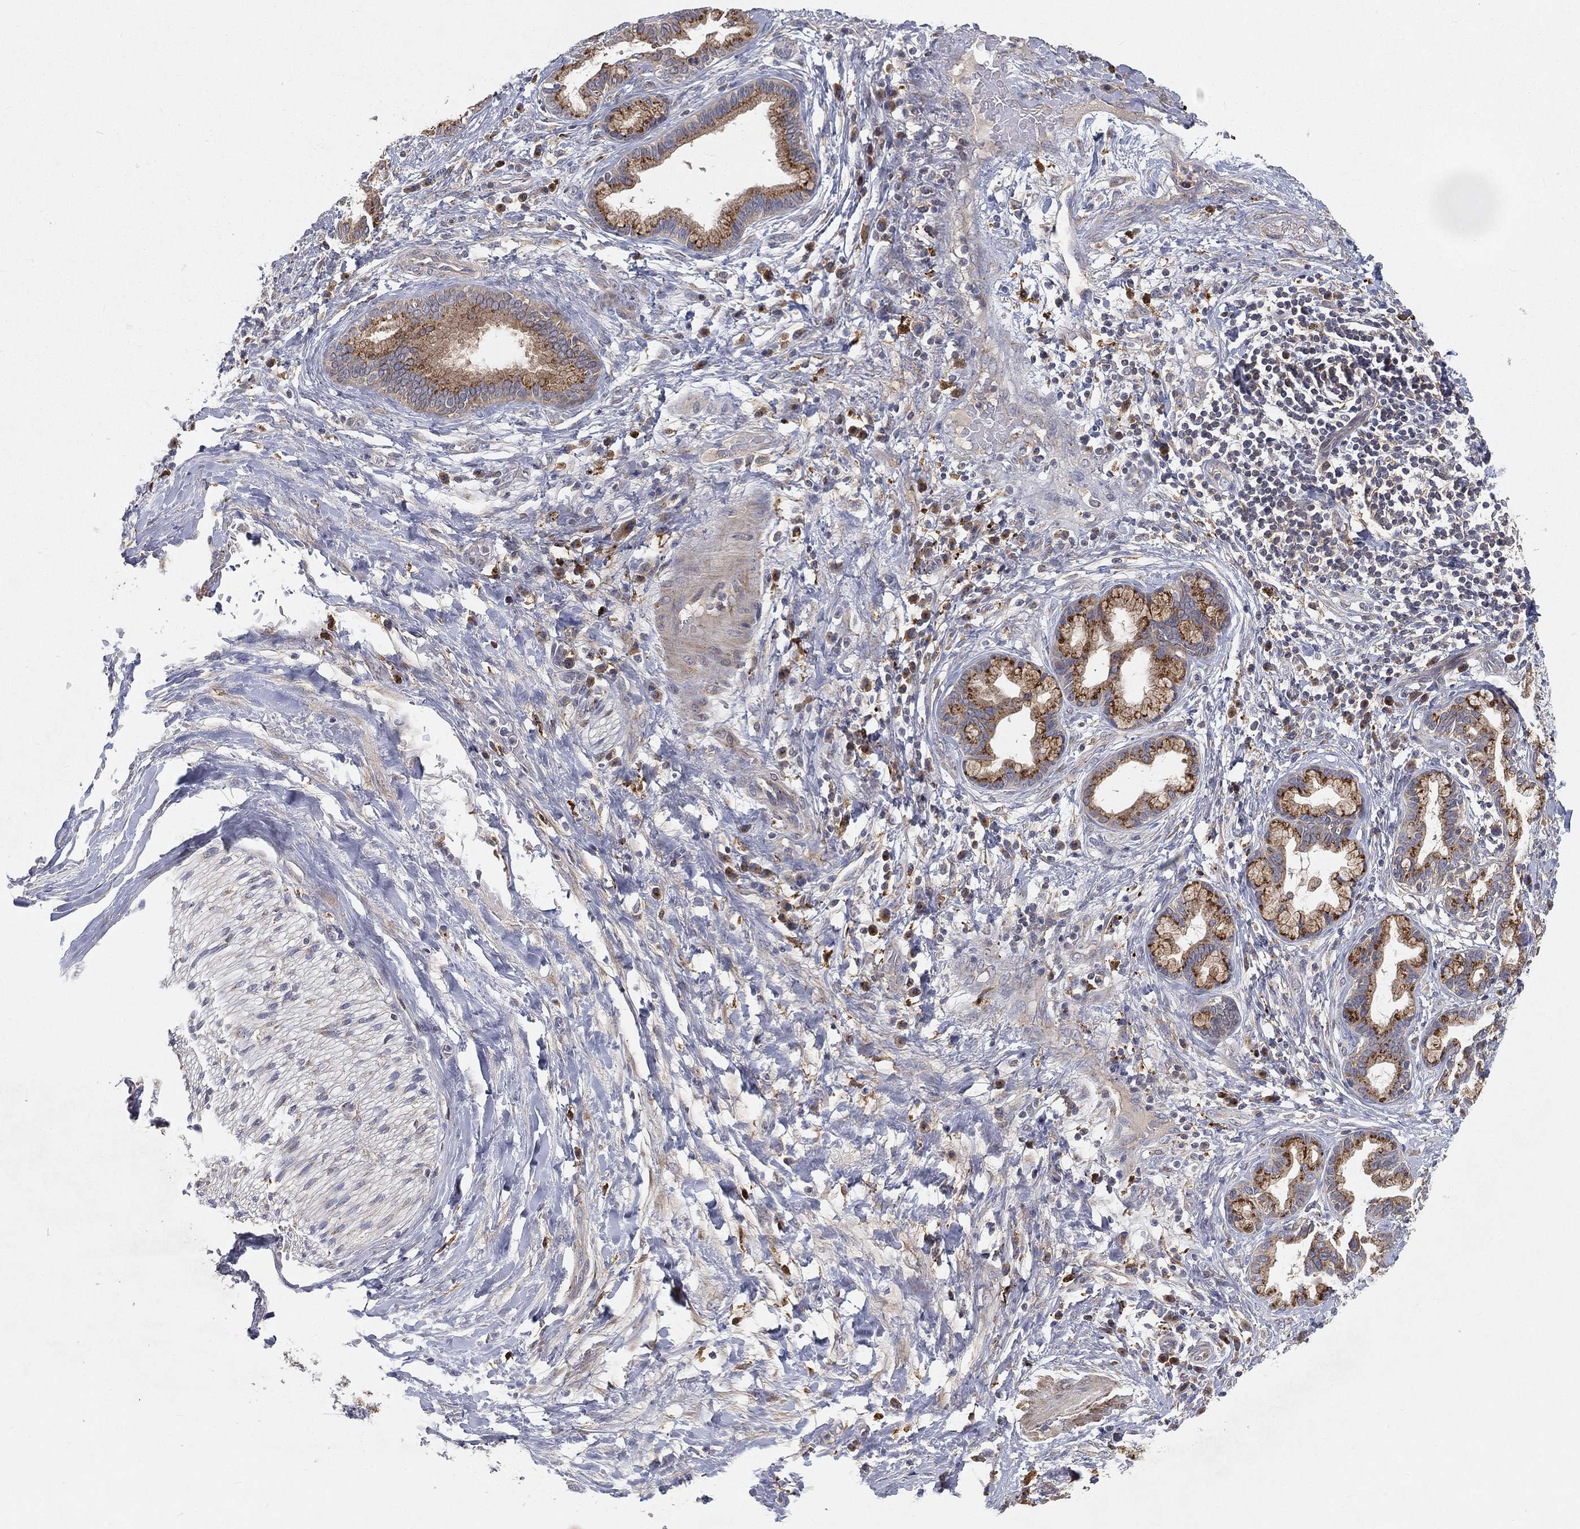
{"staining": {"intensity": "moderate", "quantity": ">75%", "location": "cytoplasmic/membranous"}, "tissue": "liver cancer", "cell_type": "Tumor cells", "image_type": "cancer", "snomed": [{"axis": "morphology", "description": "Cholangiocarcinoma"}, {"axis": "topography", "description": "Liver"}], "caption": "Tumor cells demonstrate moderate cytoplasmic/membranous expression in approximately >75% of cells in cholangiocarcinoma (liver). (Brightfield microscopy of DAB IHC at high magnification).", "gene": "CTSL", "patient": {"sex": "female", "age": 73}}